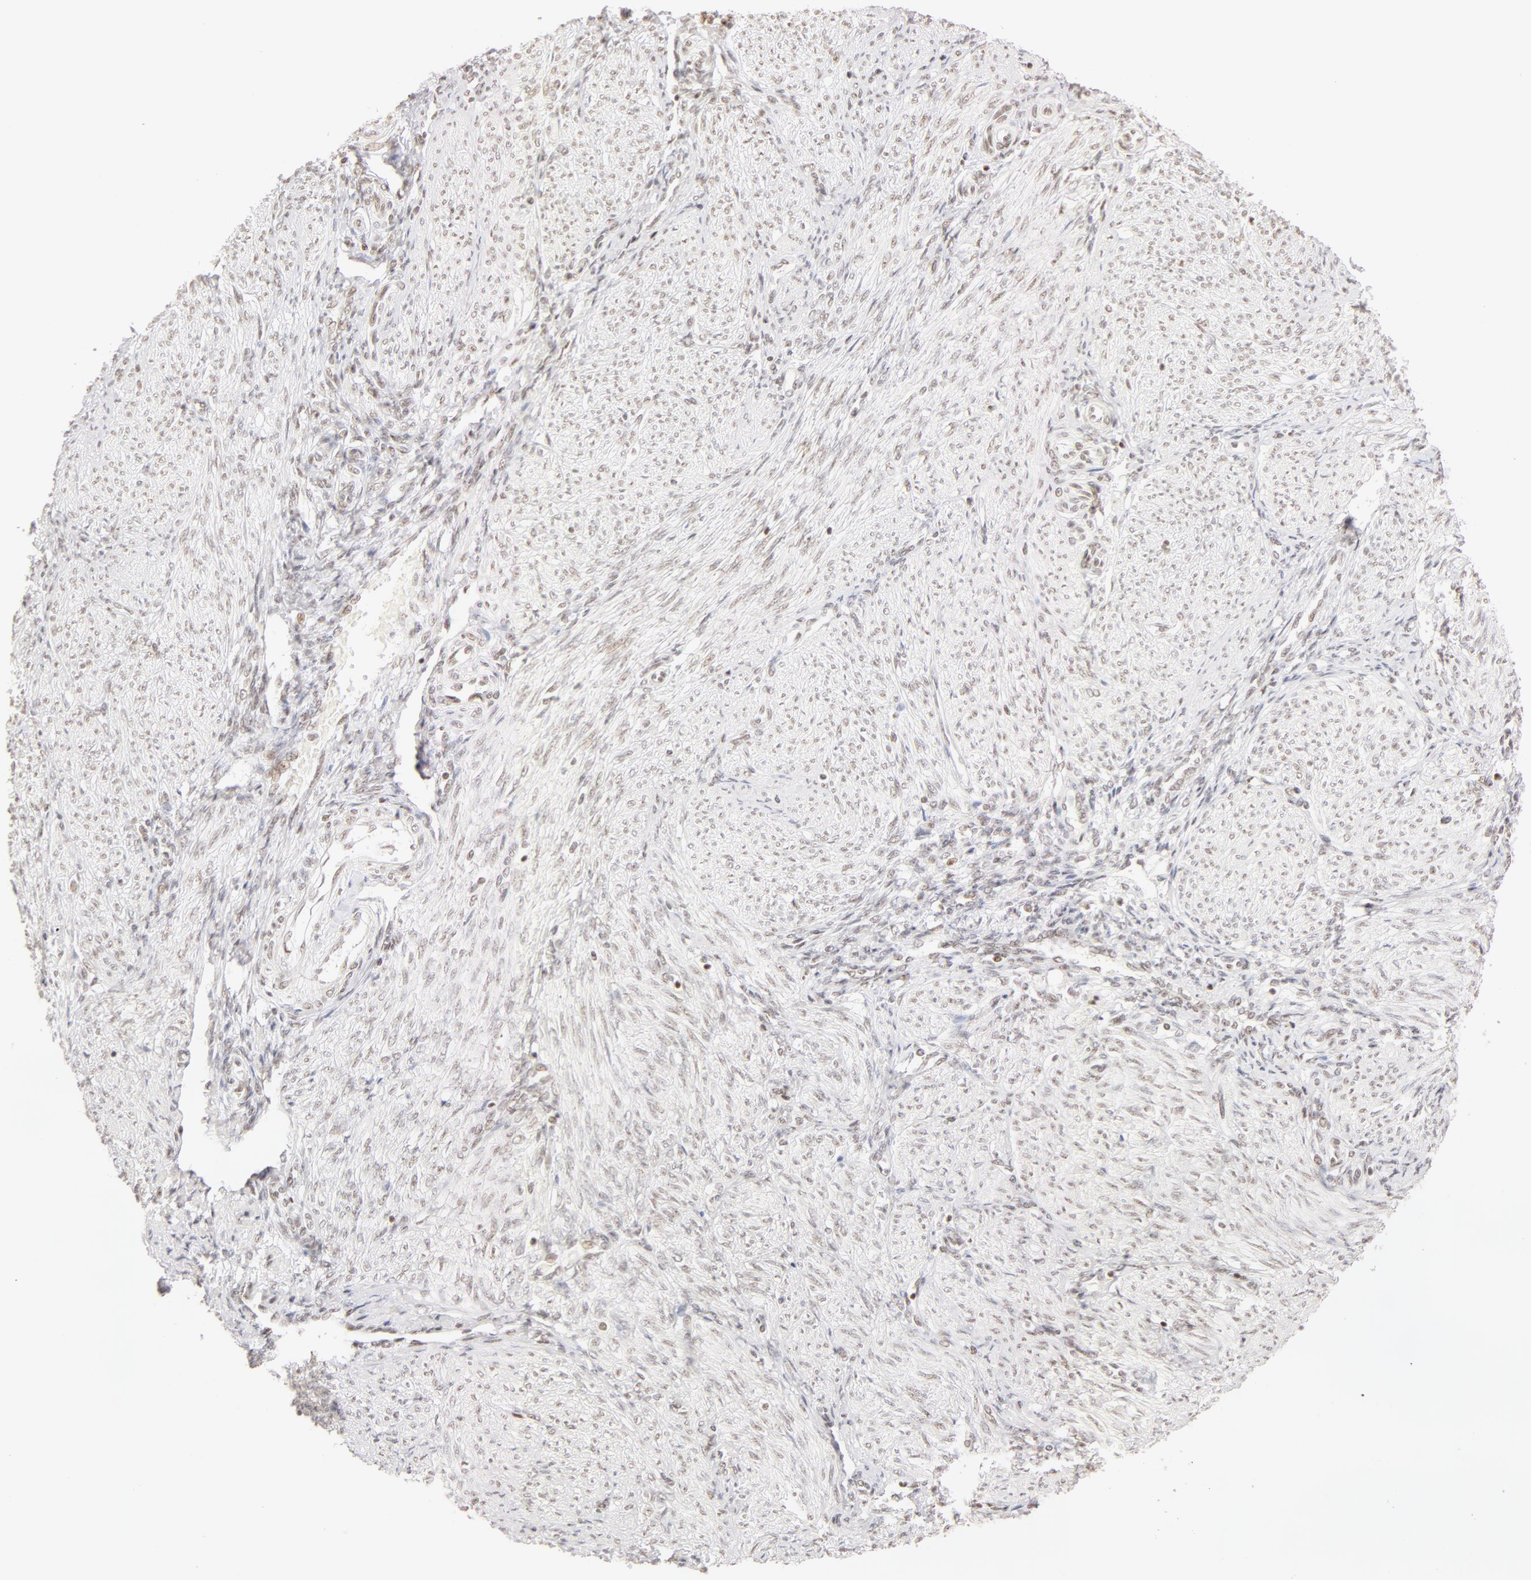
{"staining": {"intensity": "weak", "quantity": ">75%", "location": "nuclear"}, "tissue": "endometrium", "cell_type": "Cells in endometrial stroma", "image_type": "normal", "snomed": [{"axis": "morphology", "description": "Normal tissue, NOS"}, {"axis": "topography", "description": "Endometrium"}], "caption": "High-power microscopy captured an immunohistochemistry image of benign endometrium, revealing weak nuclear staining in about >75% of cells in endometrial stroma. The protein of interest is shown in brown color, while the nuclei are stained blue.", "gene": "RBM39", "patient": {"sex": "female", "age": 36}}